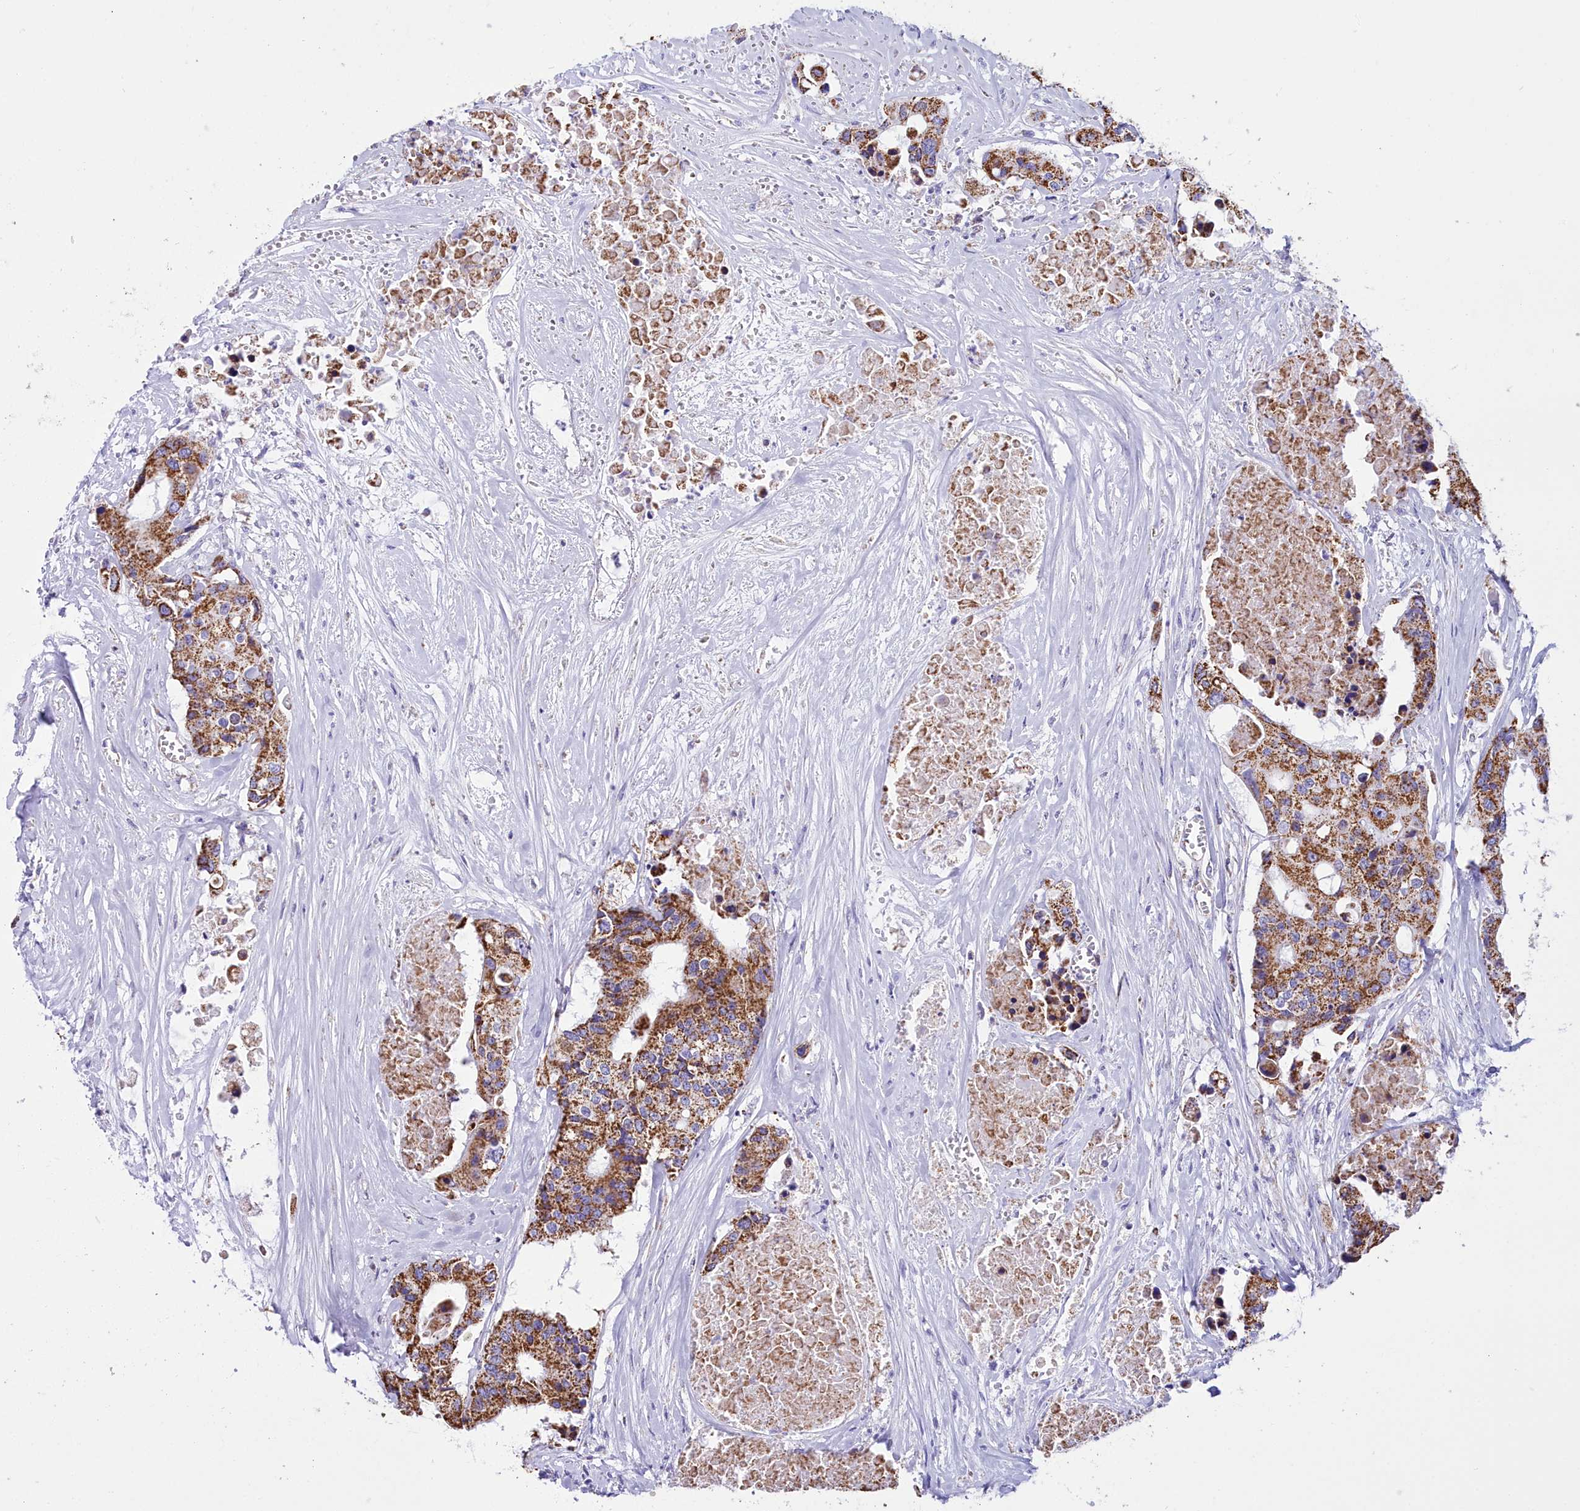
{"staining": {"intensity": "moderate", "quantity": ">75%", "location": "cytoplasmic/membranous"}, "tissue": "colorectal cancer", "cell_type": "Tumor cells", "image_type": "cancer", "snomed": [{"axis": "morphology", "description": "Adenocarcinoma, NOS"}, {"axis": "topography", "description": "Colon"}], "caption": "Moderate cytoplasmic/membranous positivity is seen in approximately >75% of tumor cells in colorectal adenocarcinoma. (Stains: DAB (3,3'-diaminobenzidine) in brown, nuclei in blue, Microscopy: brightfield microscopy at high magnification).", "gene": "WDFY3", "patient": {"sex": "male", "age": 77}}